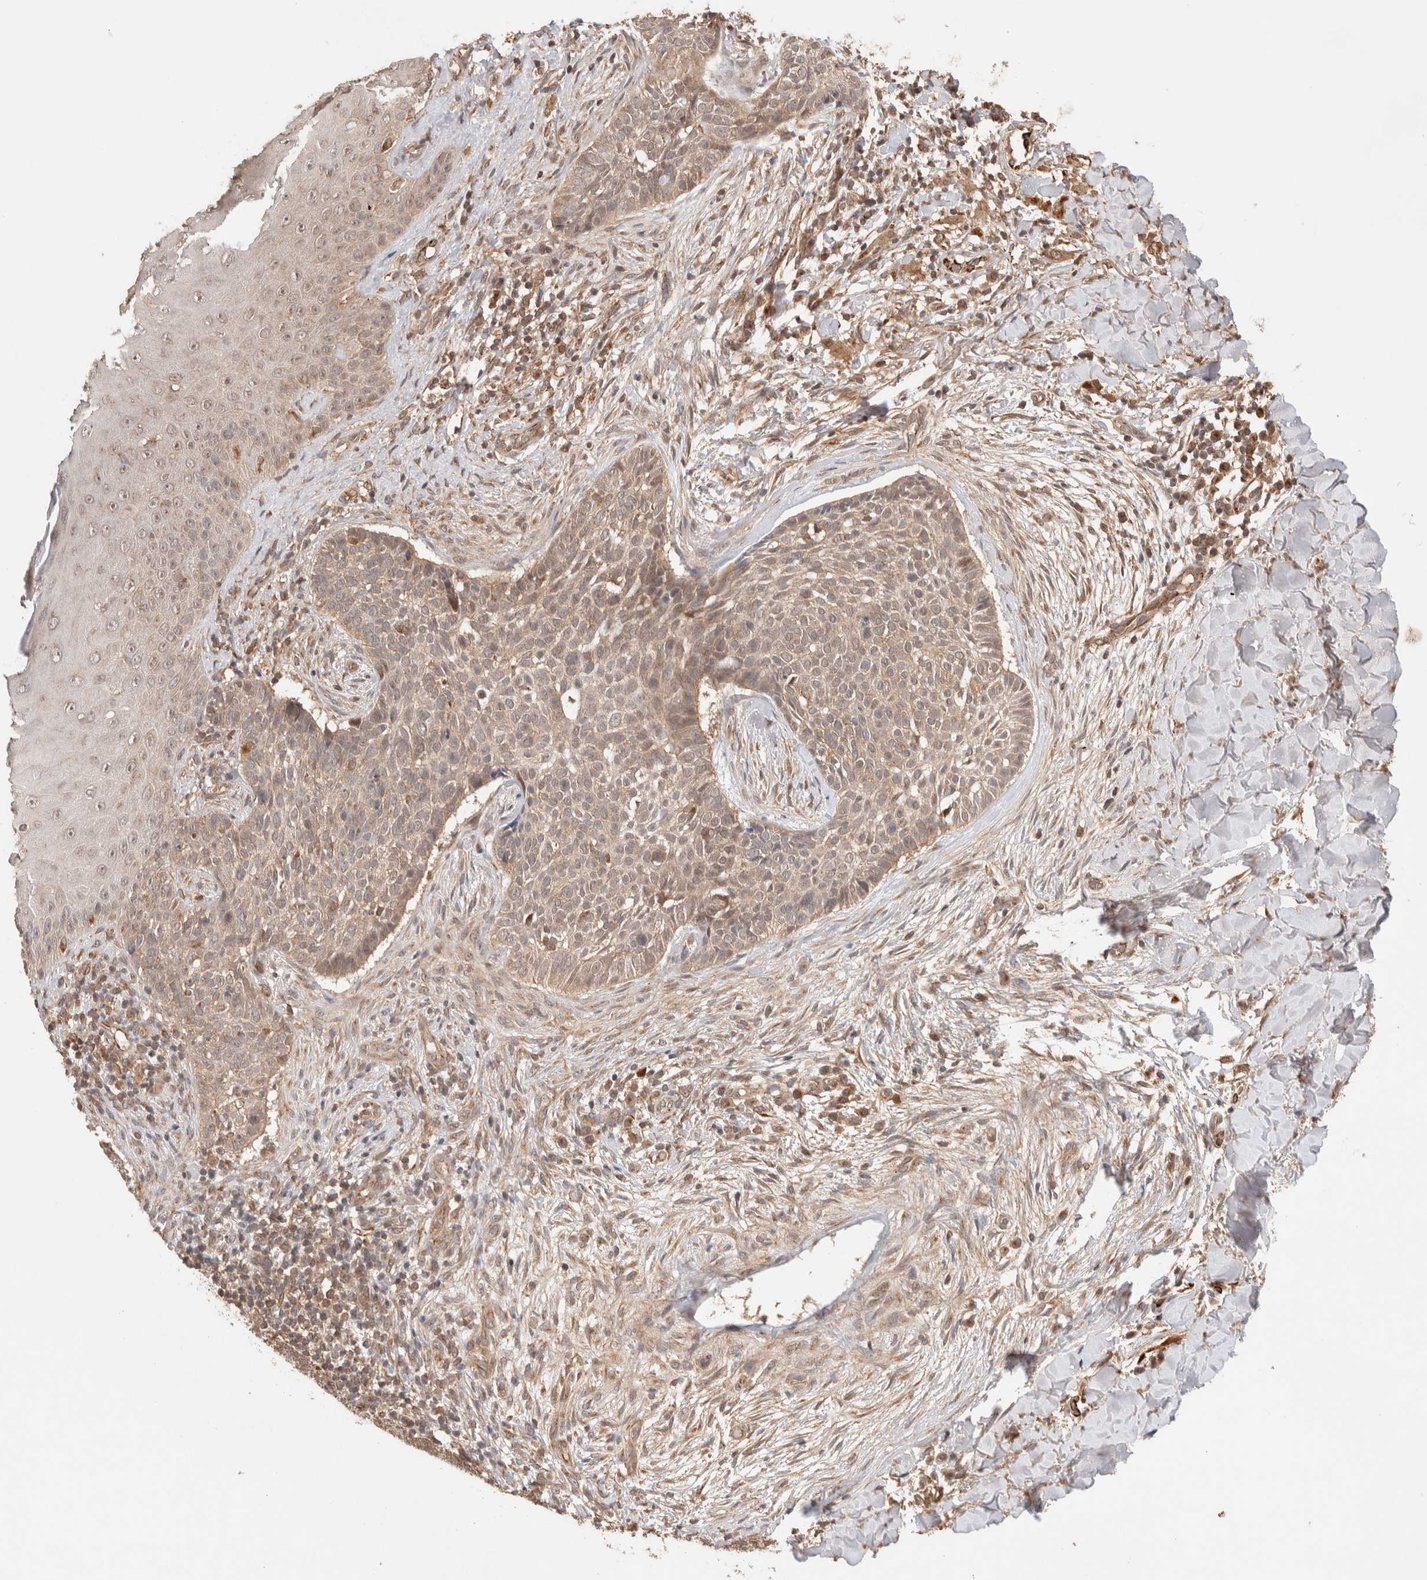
{"staining": {"intensity": "weak", "quantity": ">75%", "location": "cytoplasmic/membranous,nuclear"}, "tissue": "skin cancer", "cell_type": "Tumor cells", "image_type": "cancer", "snomed": [{"axis": "morphology", "description": "Normal tissue, NOS"}, {"axis": "morphology", "description": "Basal cell carcinoma"}, {"axis": "topography", "description": "Skin"}], "caption": "Approximately >75% of tumor cells in basal cell carcinoma (skin) demonstrate weak cytoplasmic/membranous and nuclear protein staining as visualized by brown immunohistochemical staining.", "gene": "SIKE1", "patient": {"sex": "male", "age": 67}}